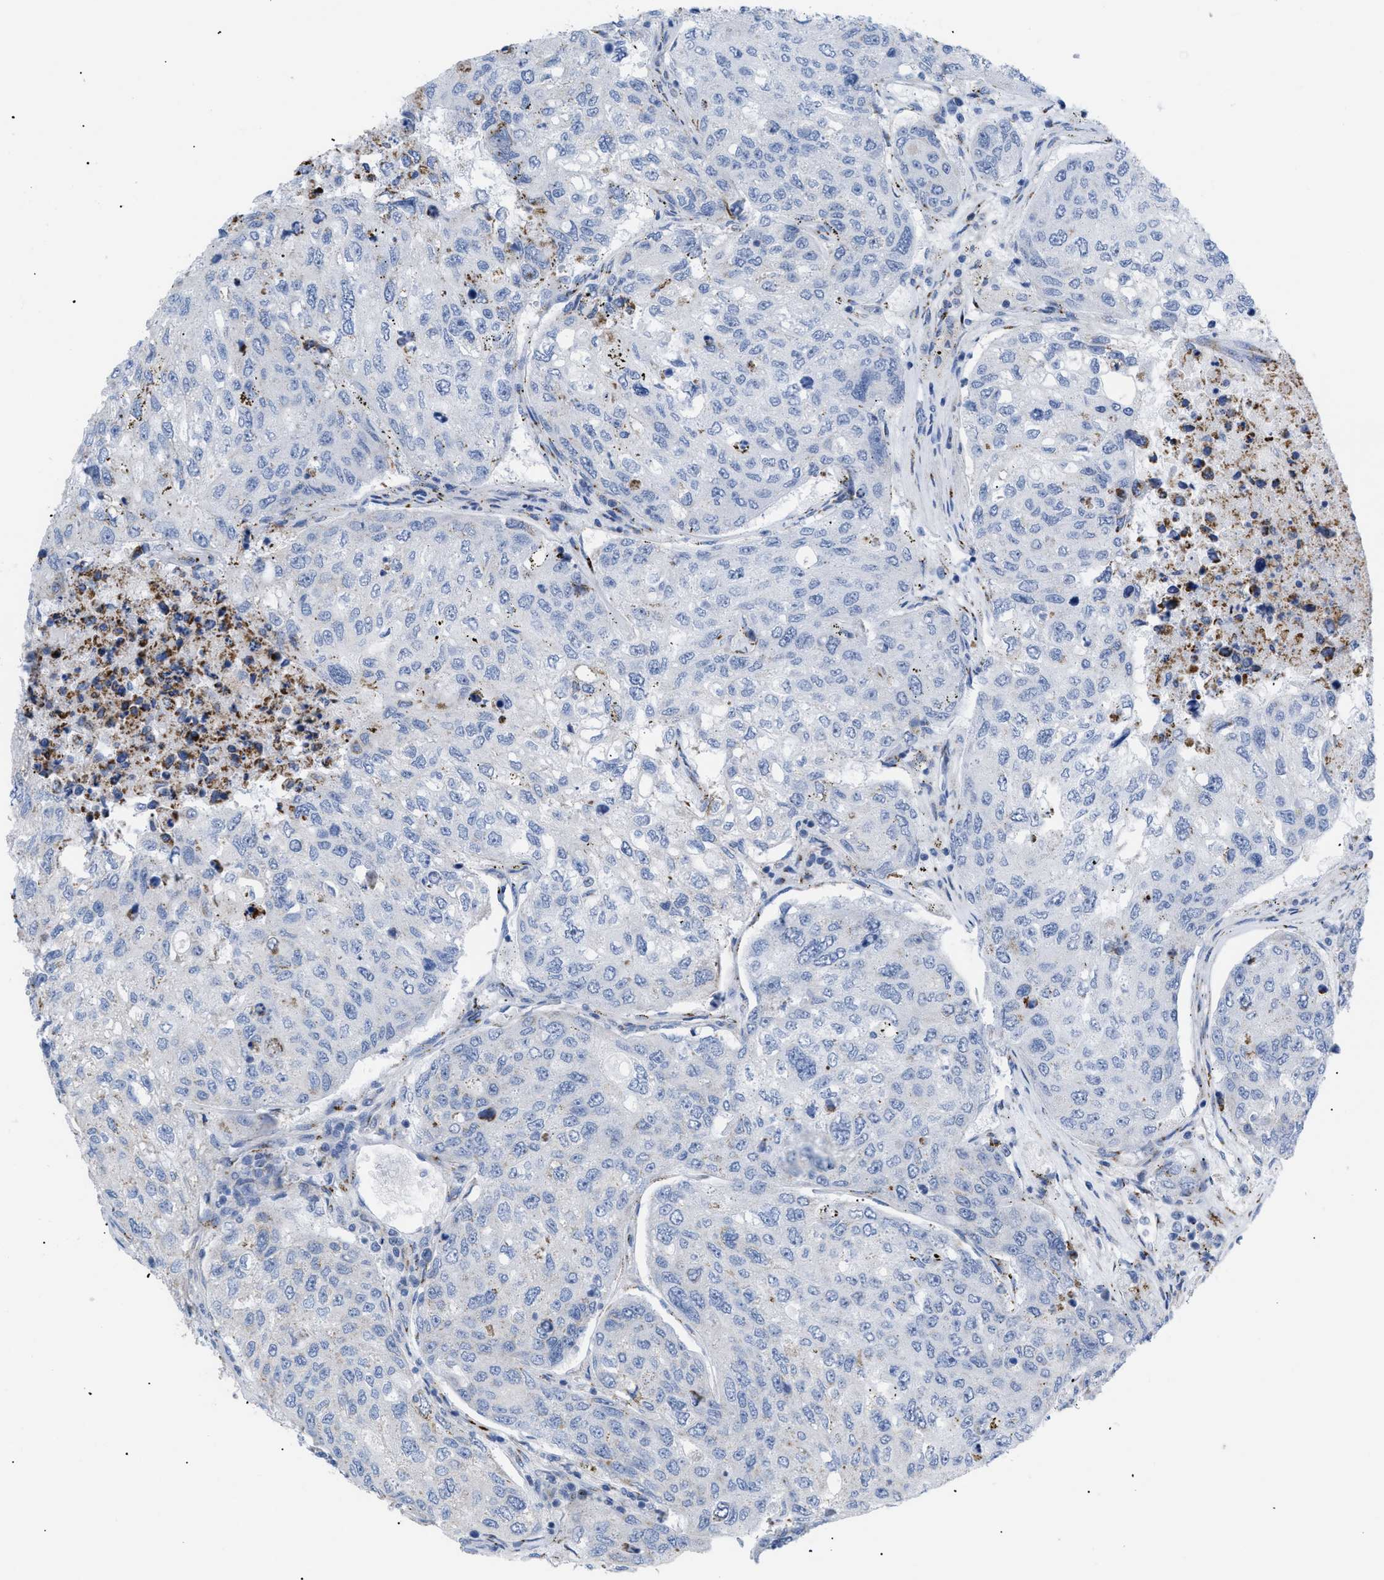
{"staining": {"intensity": "negative", "quantity": "none", "location": "none"}, "tissue": "urothelial cancer", "cell_type": "Tumor cells", "image_type": "cancer", "snomed": [{"axis": "morphology", "description": "Urothelial carcinoma, High grade"}, {"axis": "topography", "description": "Lymph node"}, {"axis": "topography", "description": "Urinary bladder"}], "caption": "Tumor cells show no significant protein staining in urothelial cancer.", "gene": "TMEM17", "patient": {"sex": "male", "age": 51}}